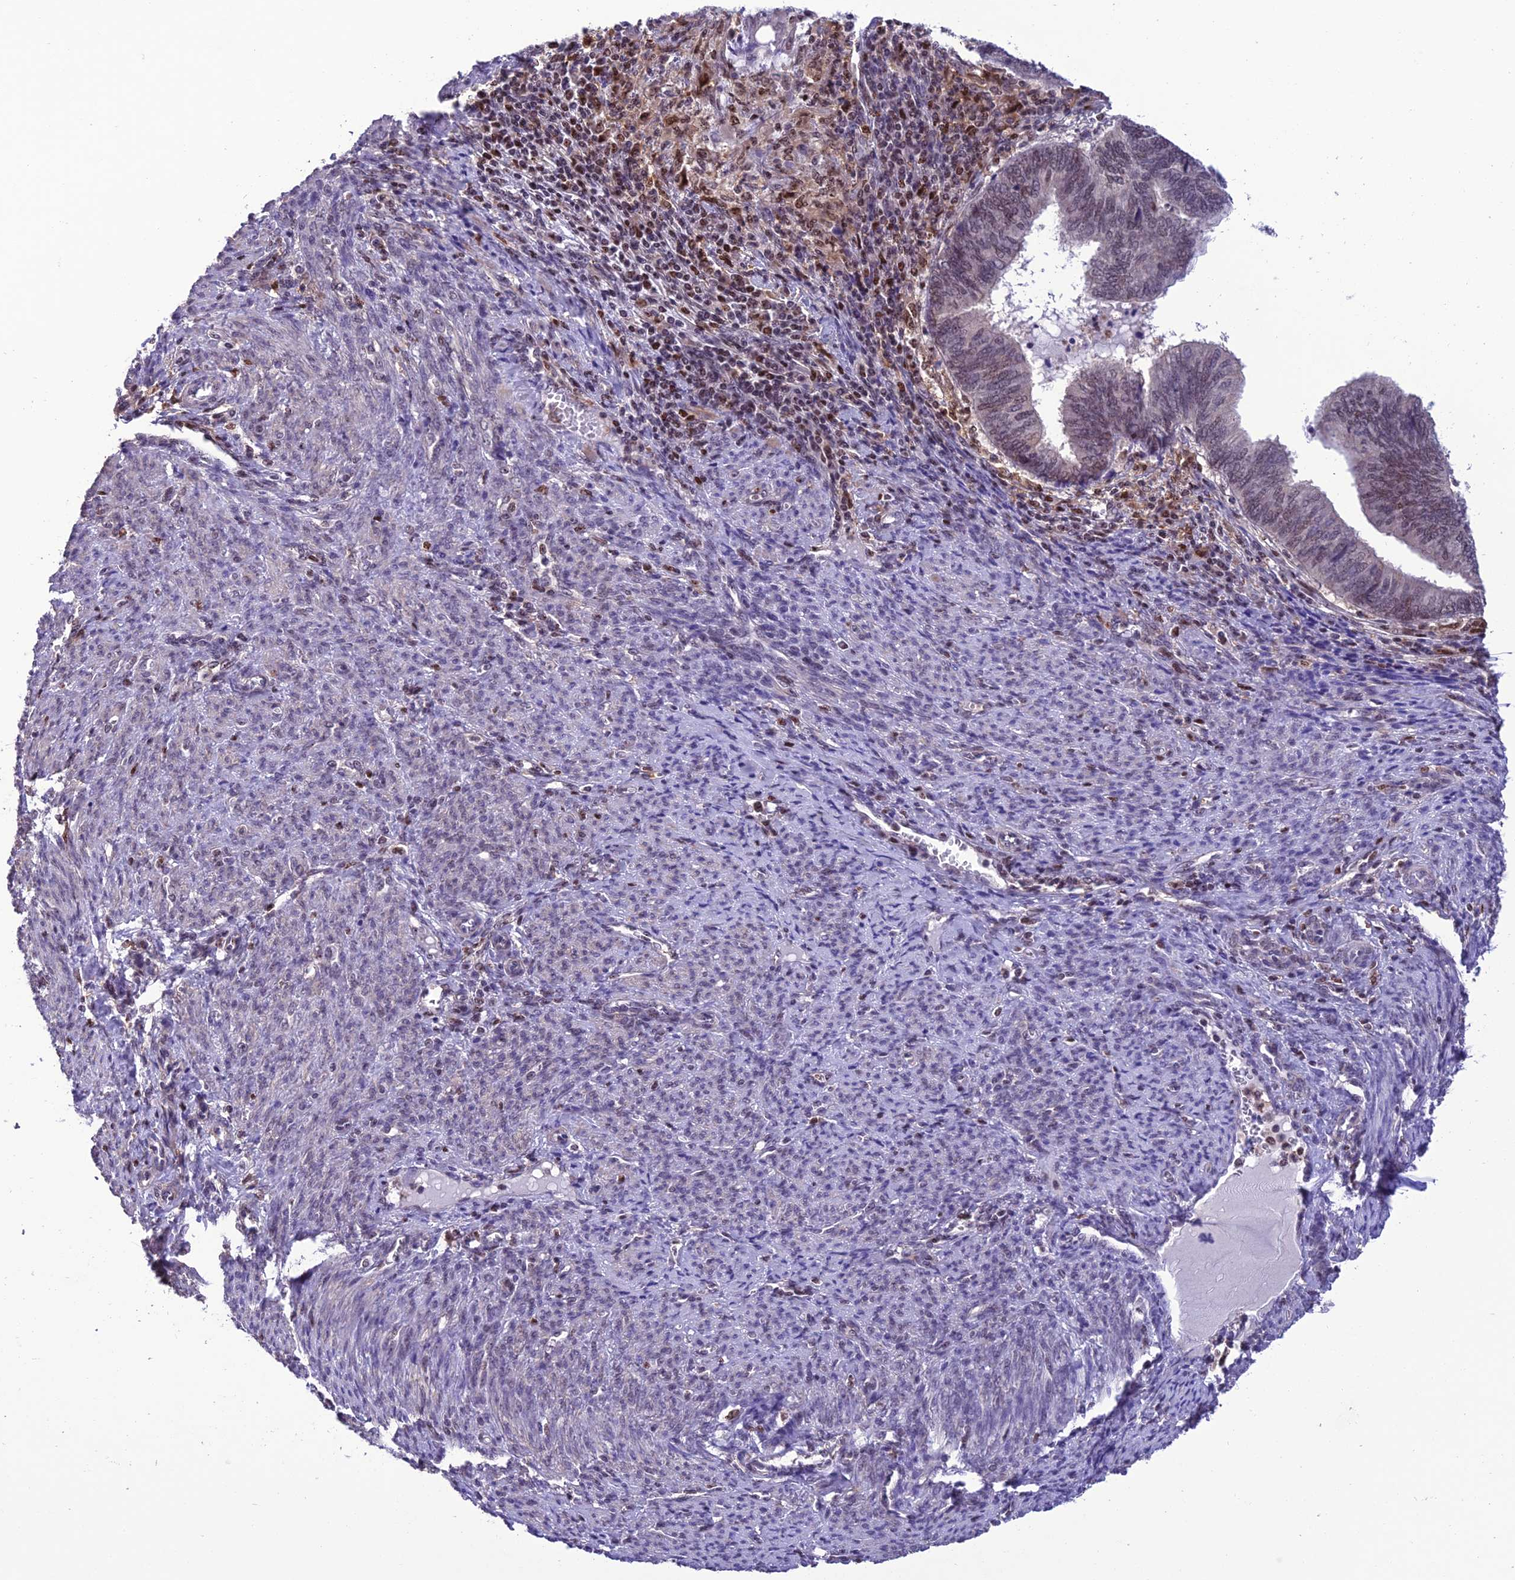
{"staining": {"intensity": "moderate", "quantity": "<25%", "location": "nuclear"}, "tissue": "endometrial cancer", "cell_type": "Tumor cells", "image_type": "cancer", "snomed": [{"axis": "morphology", "description": "Adenocarcinoma, NOS"}, {"axis": "topography", "description": "Uterus"}, {"axis": "topography", "description": "Endometrium"}], "caption": "Immunohistochemical staining of human endometrial cancer demonstrates low levels of moderate nuclear positivity in approximately <25% of tumor cells.", "gene": "MIS12", "patient": {"sex": "female", "age": 70}}